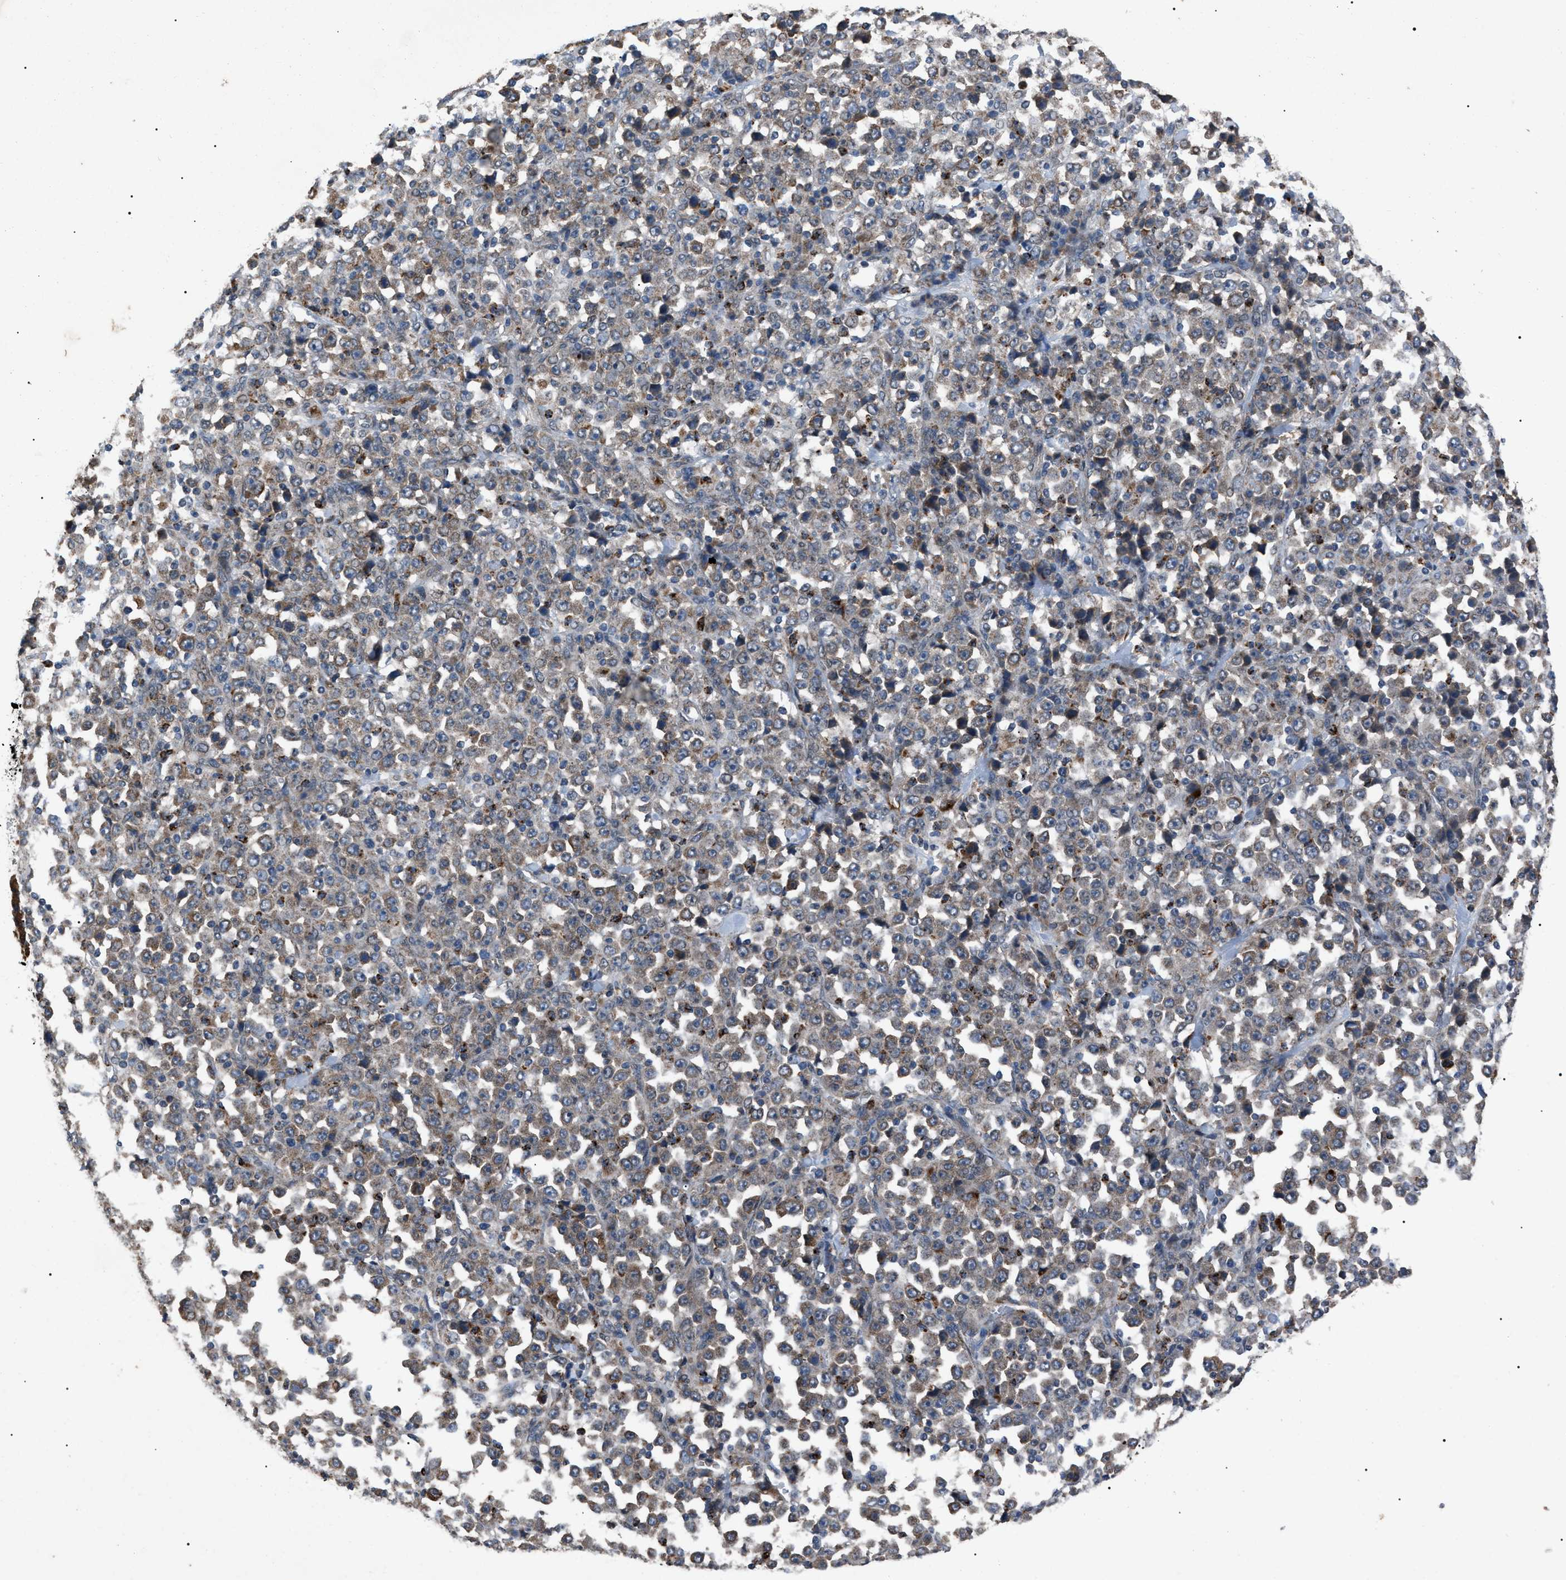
{"staining": {"intensity": "moderate", "quantity": "<25%", "location": "cytoplasmic/membranous"}, "tissue": "stomach cancer", "cell_type": "Tumor cells", "image_type": "cancer", "snomed": [{"axis": "morphology", "description": "Normal tissue, NOS"}, {"axis": "morphology", "description": "Adenocarcinoma, NOS"}, {"axis": "topography", "description": "Stomach, upper"}, {"axis": "topography", "description": "Stomach"}], "caption": "Human stomach adenocarcinoma stained for a protein (brown) reveals moderate cytoplasmic/membranous positive expression in approximately <25% of tumor cells.", "gene": "ZFAND2A", "patient": {"sex": "male", "age": 59}}